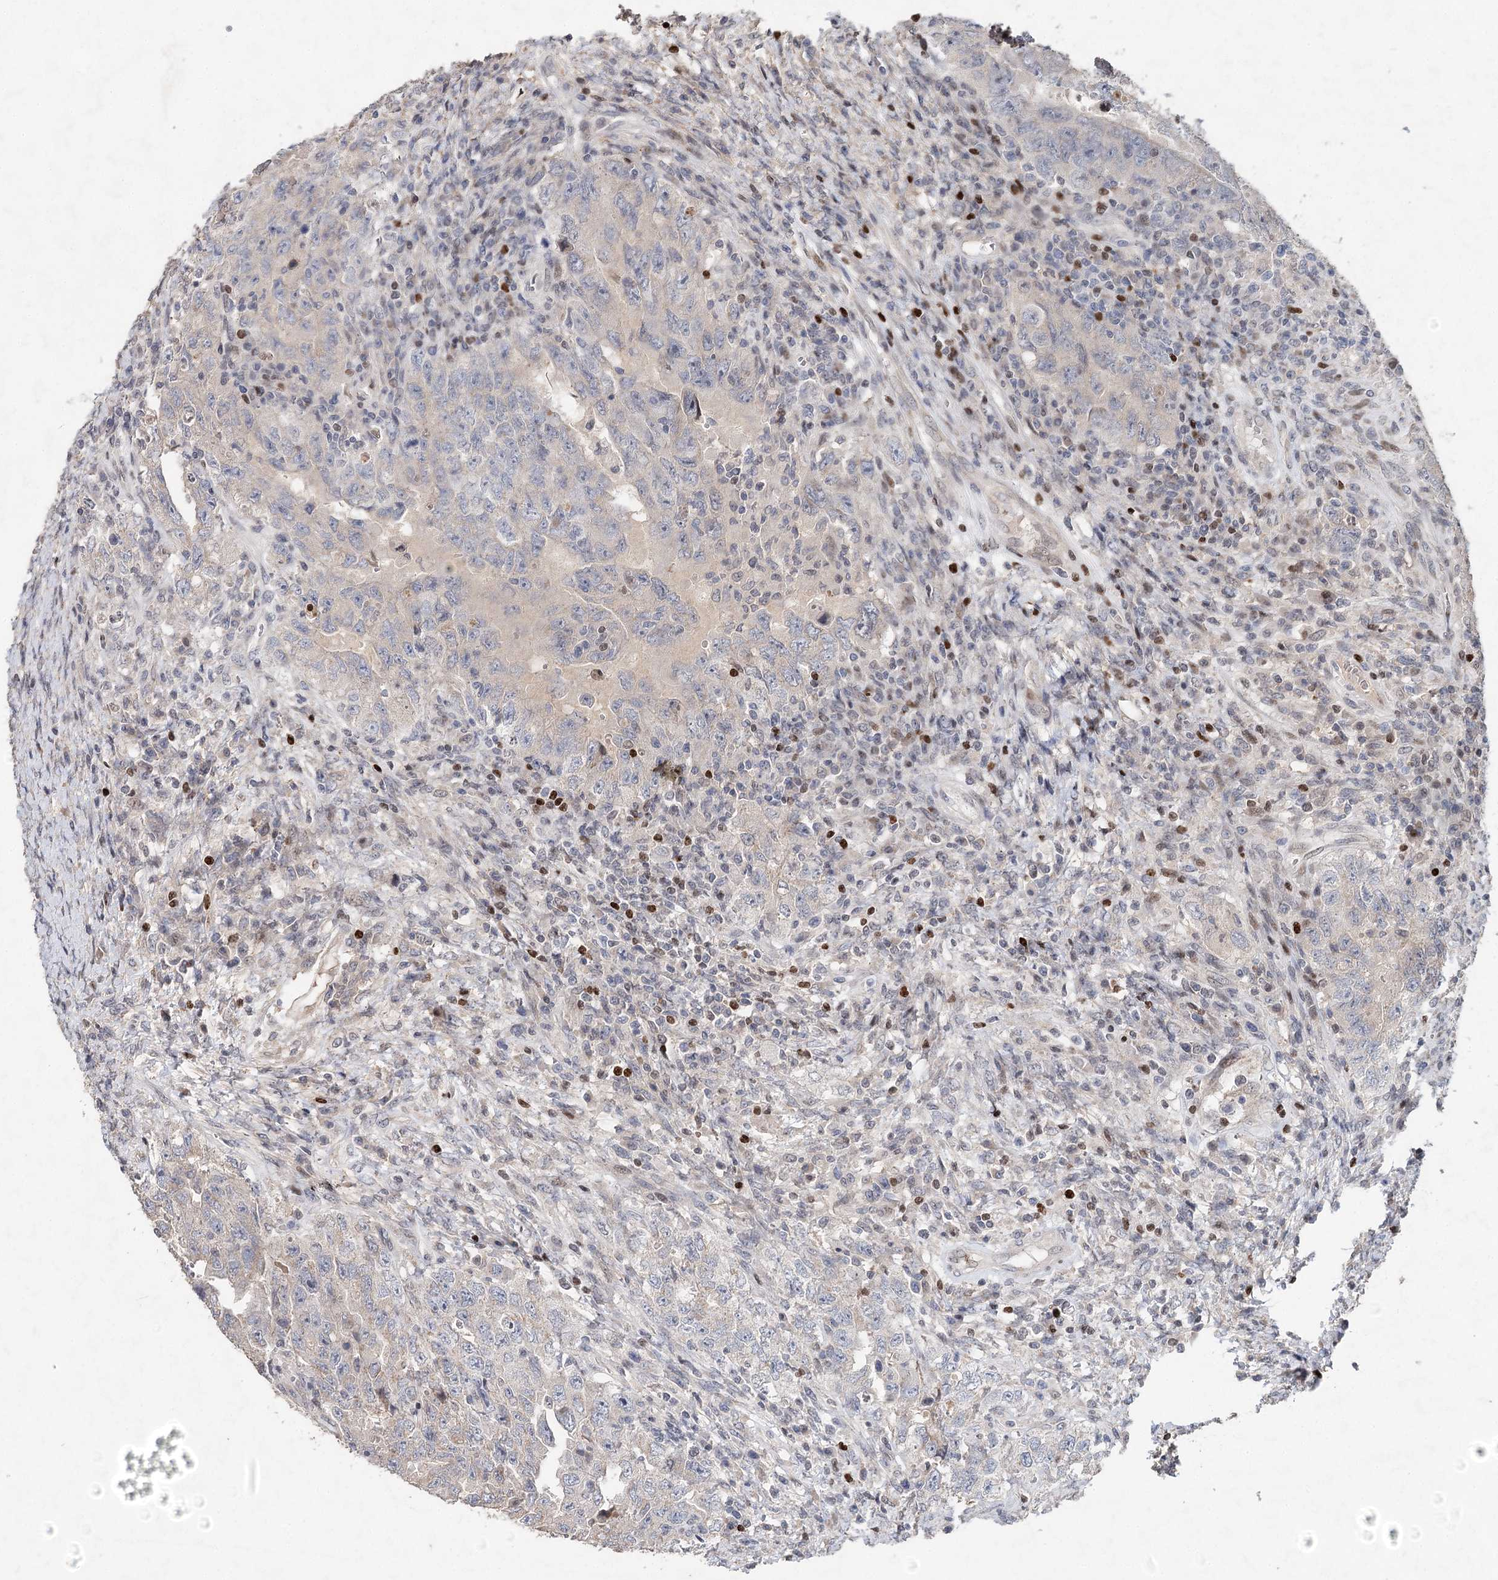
{"staining": {"intensity": "negative", "quantity": "none", "location": "none"}, "tissue": "testis cancer", "cell_type": "Tumor cells", "image_type": "cancer", "snomed": [{"axis": "morphology", "description": "Carcinoma, Embryonal, NOS"}, {"axis": "topography", "description": "Testis"}], "caption": "Testis cancer was stained to show a protein in brown. There is no significant positivity in tumor cells.", "gene": "FRMD4A", "patient": {"sex": "male", "age": 26}}